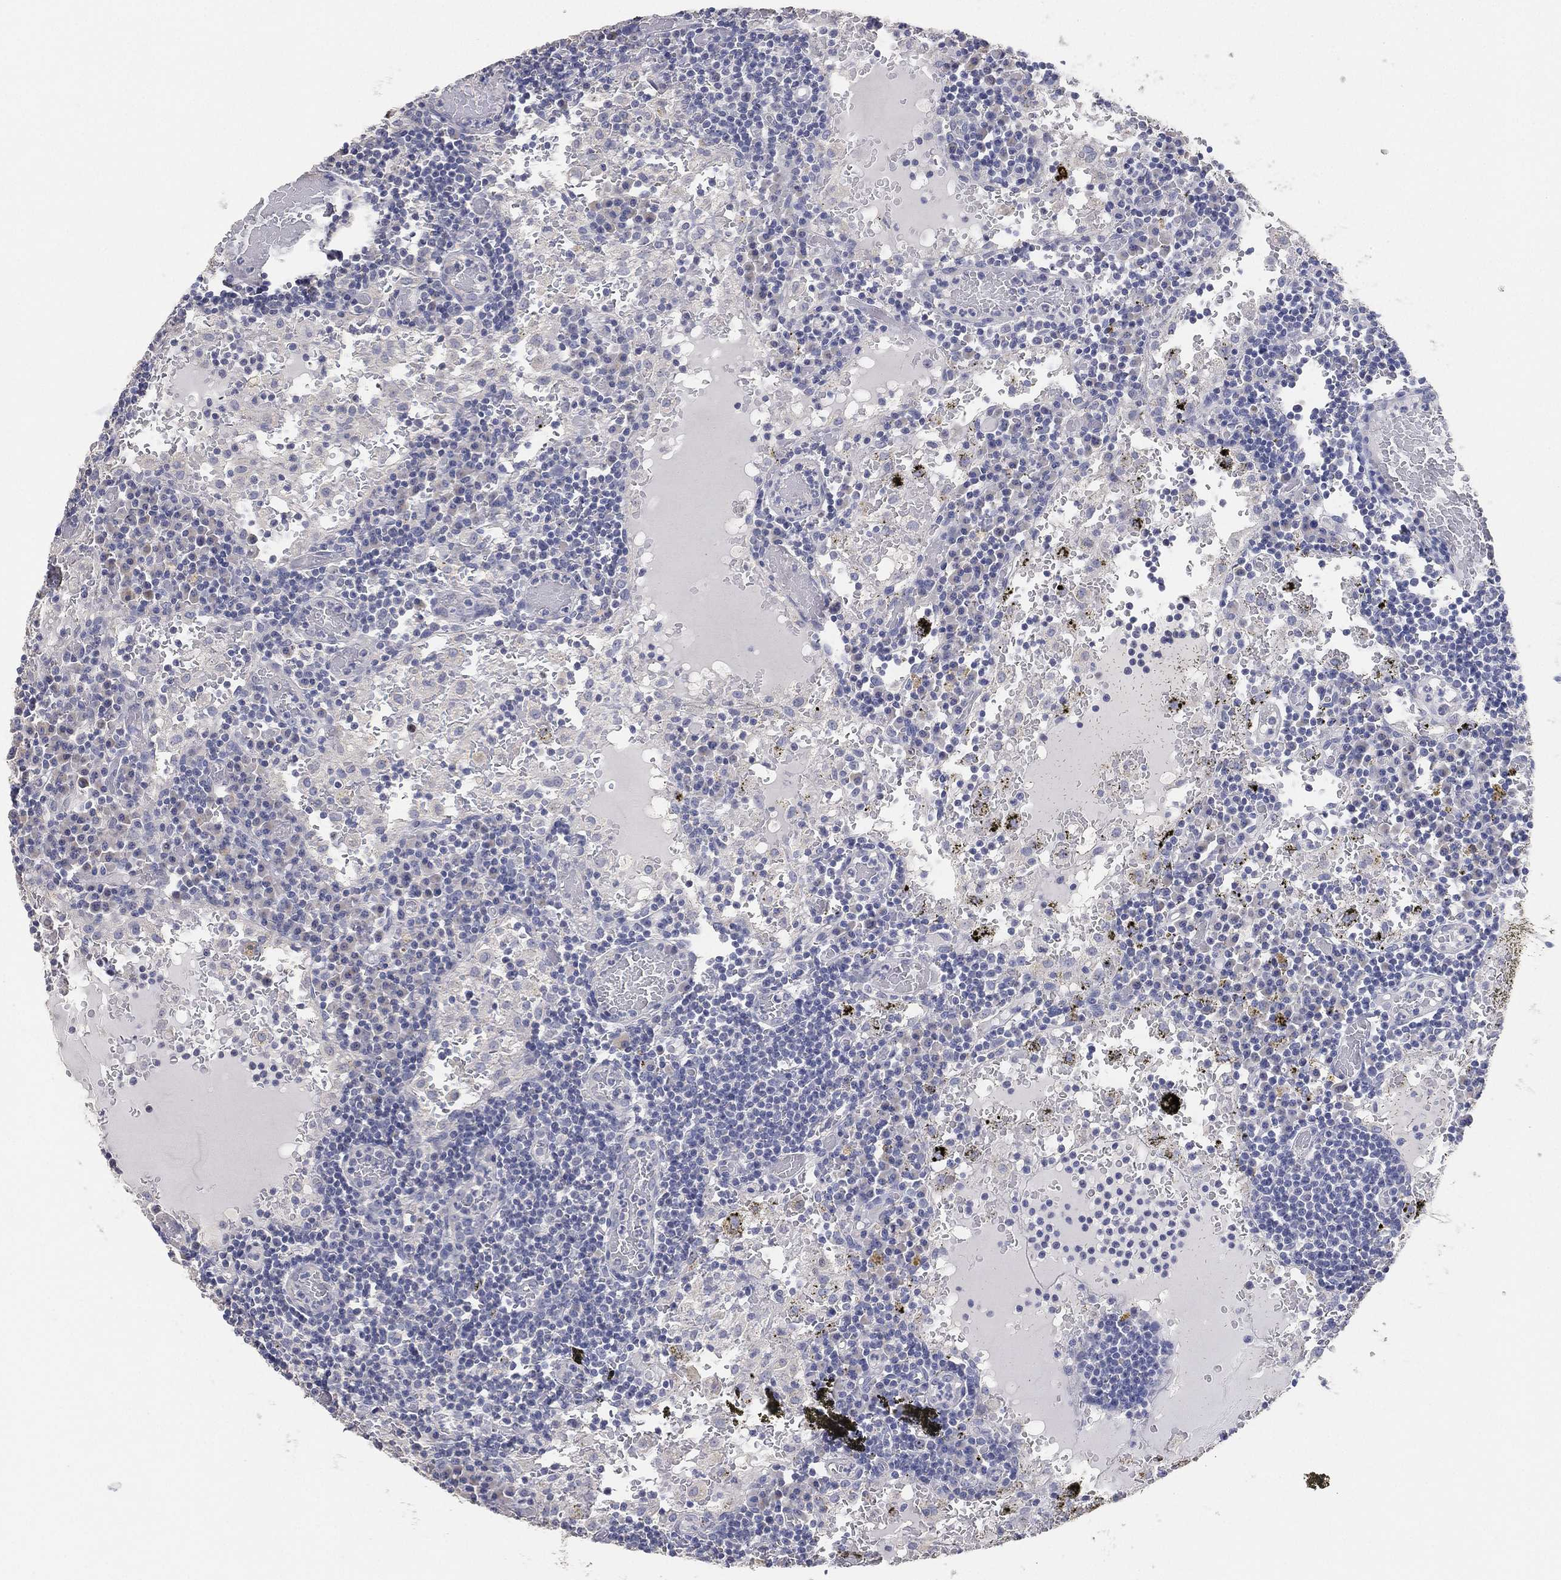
{"staining": {"intensity": "negative", "quantity": "none", "location": "none"}, "tissue": "lymph node", "cell_type": "Germinal center cells", "image_type": "normal", "snomed": [{"axis": "morphology", "description": "Normal tissue, NOS"}, {"axis": "topography", "description": "Lymph node"}], "caption": "Immunohistochemistry of benign human lymph node exhibits no positivity in germinal center cells.", "gene": "FAM187B", "patient": {"sex": "male", "age": 62}}